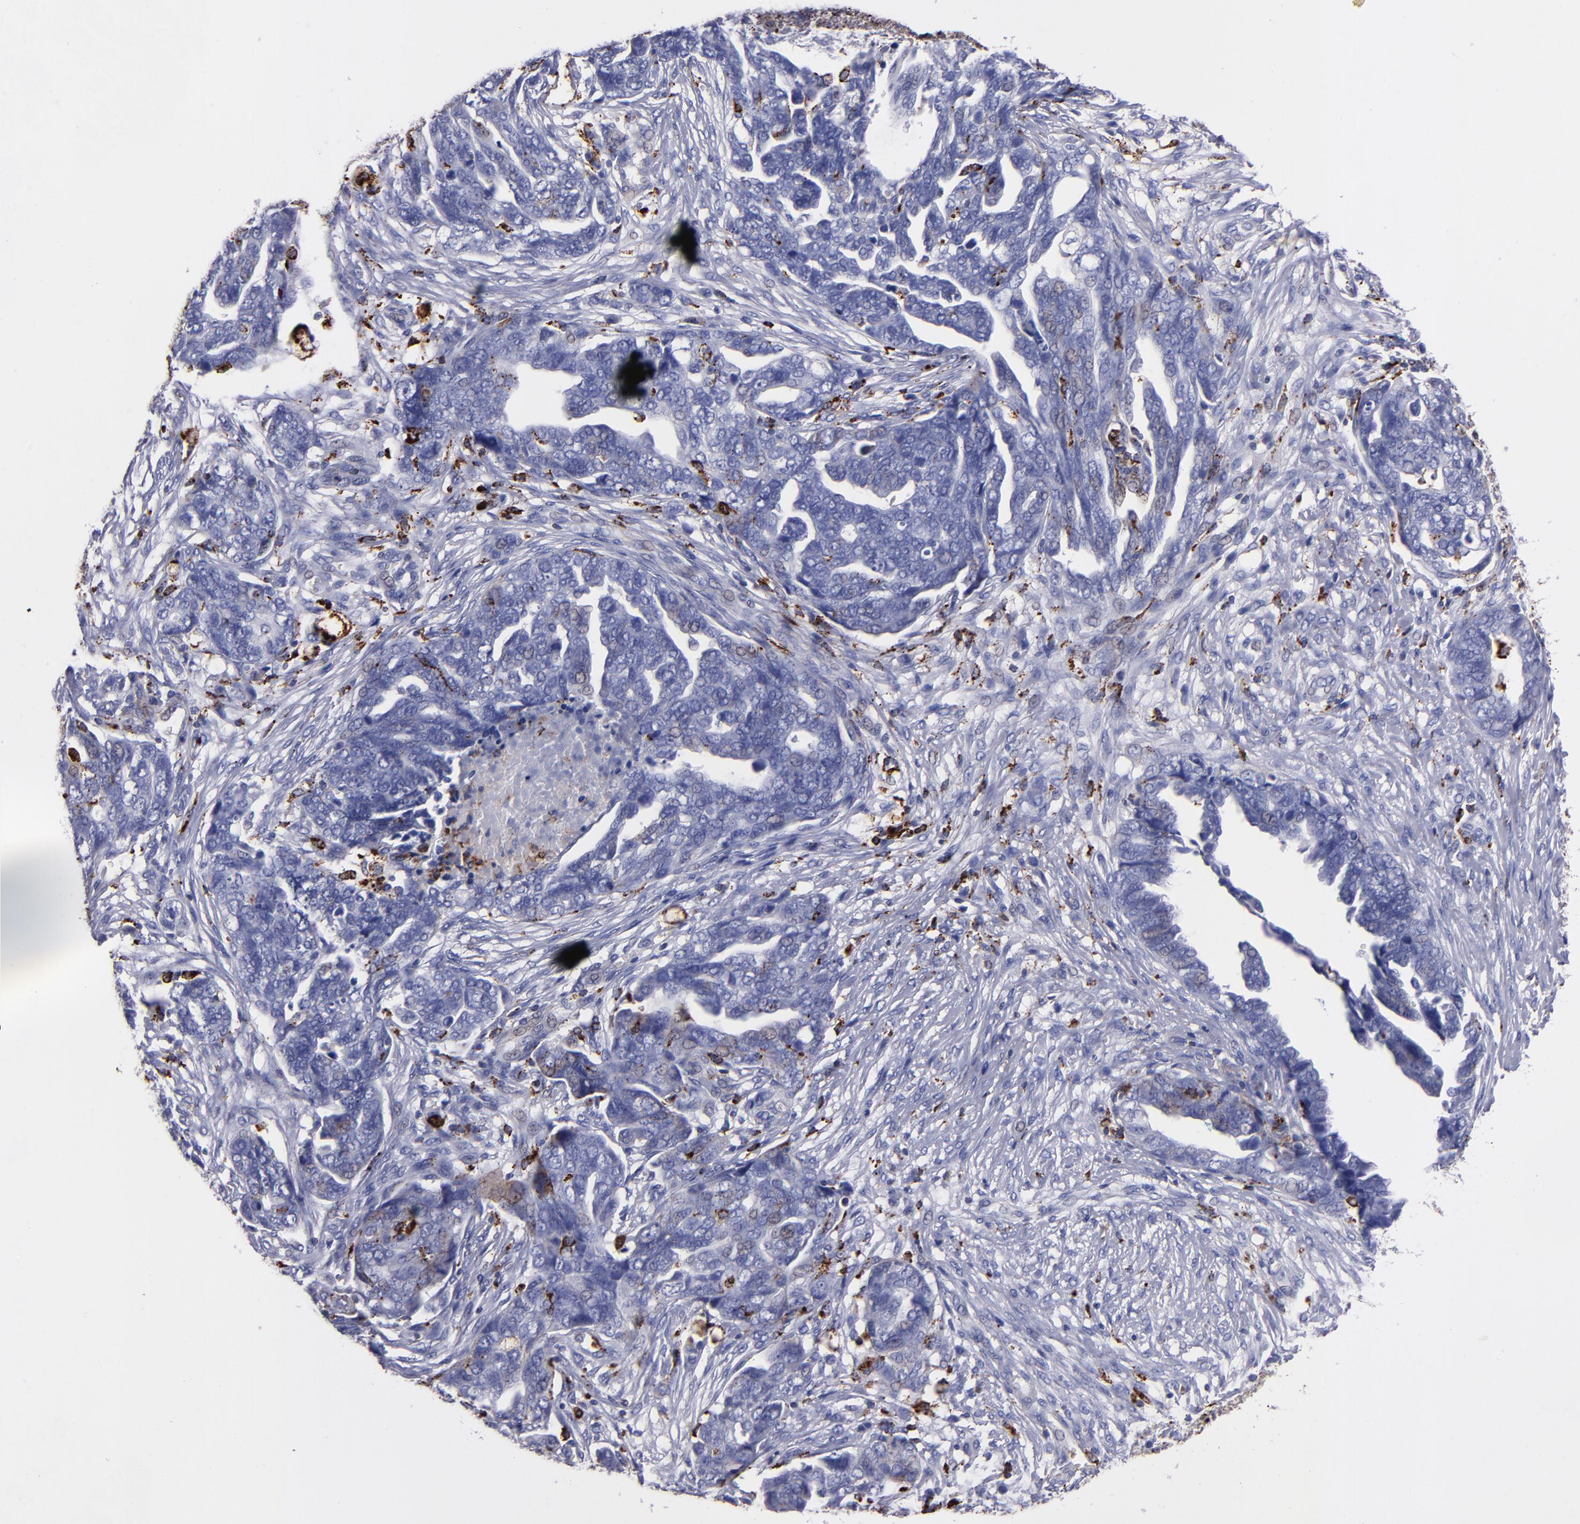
{"staining": {"intensity": "negative", "quantity": "none", "location": "none"}, "tissue": "ovarian cancer", "cell_type": "Tumor cells", "image_type": "cancer", "snomed": [{"axis": "morphology", "description": "Normal tissue, NOS"}, {"axis": "morphology", "description": "Cystadenocarcinoma, serous, NOS"}, {"axis": "topography", "description": "Fallopian tube"}, {"axis": "topography", "description": "Ovary"}], "caption": "Immunohistochemistry (IHC) histopathology image of human serous cystadenocarcinoma (ovarian) stained for a protein (brown), which displays no positivity in tumor cells.", "gene": "CTSS", "patient": {"sex": "female", "age": 56}}